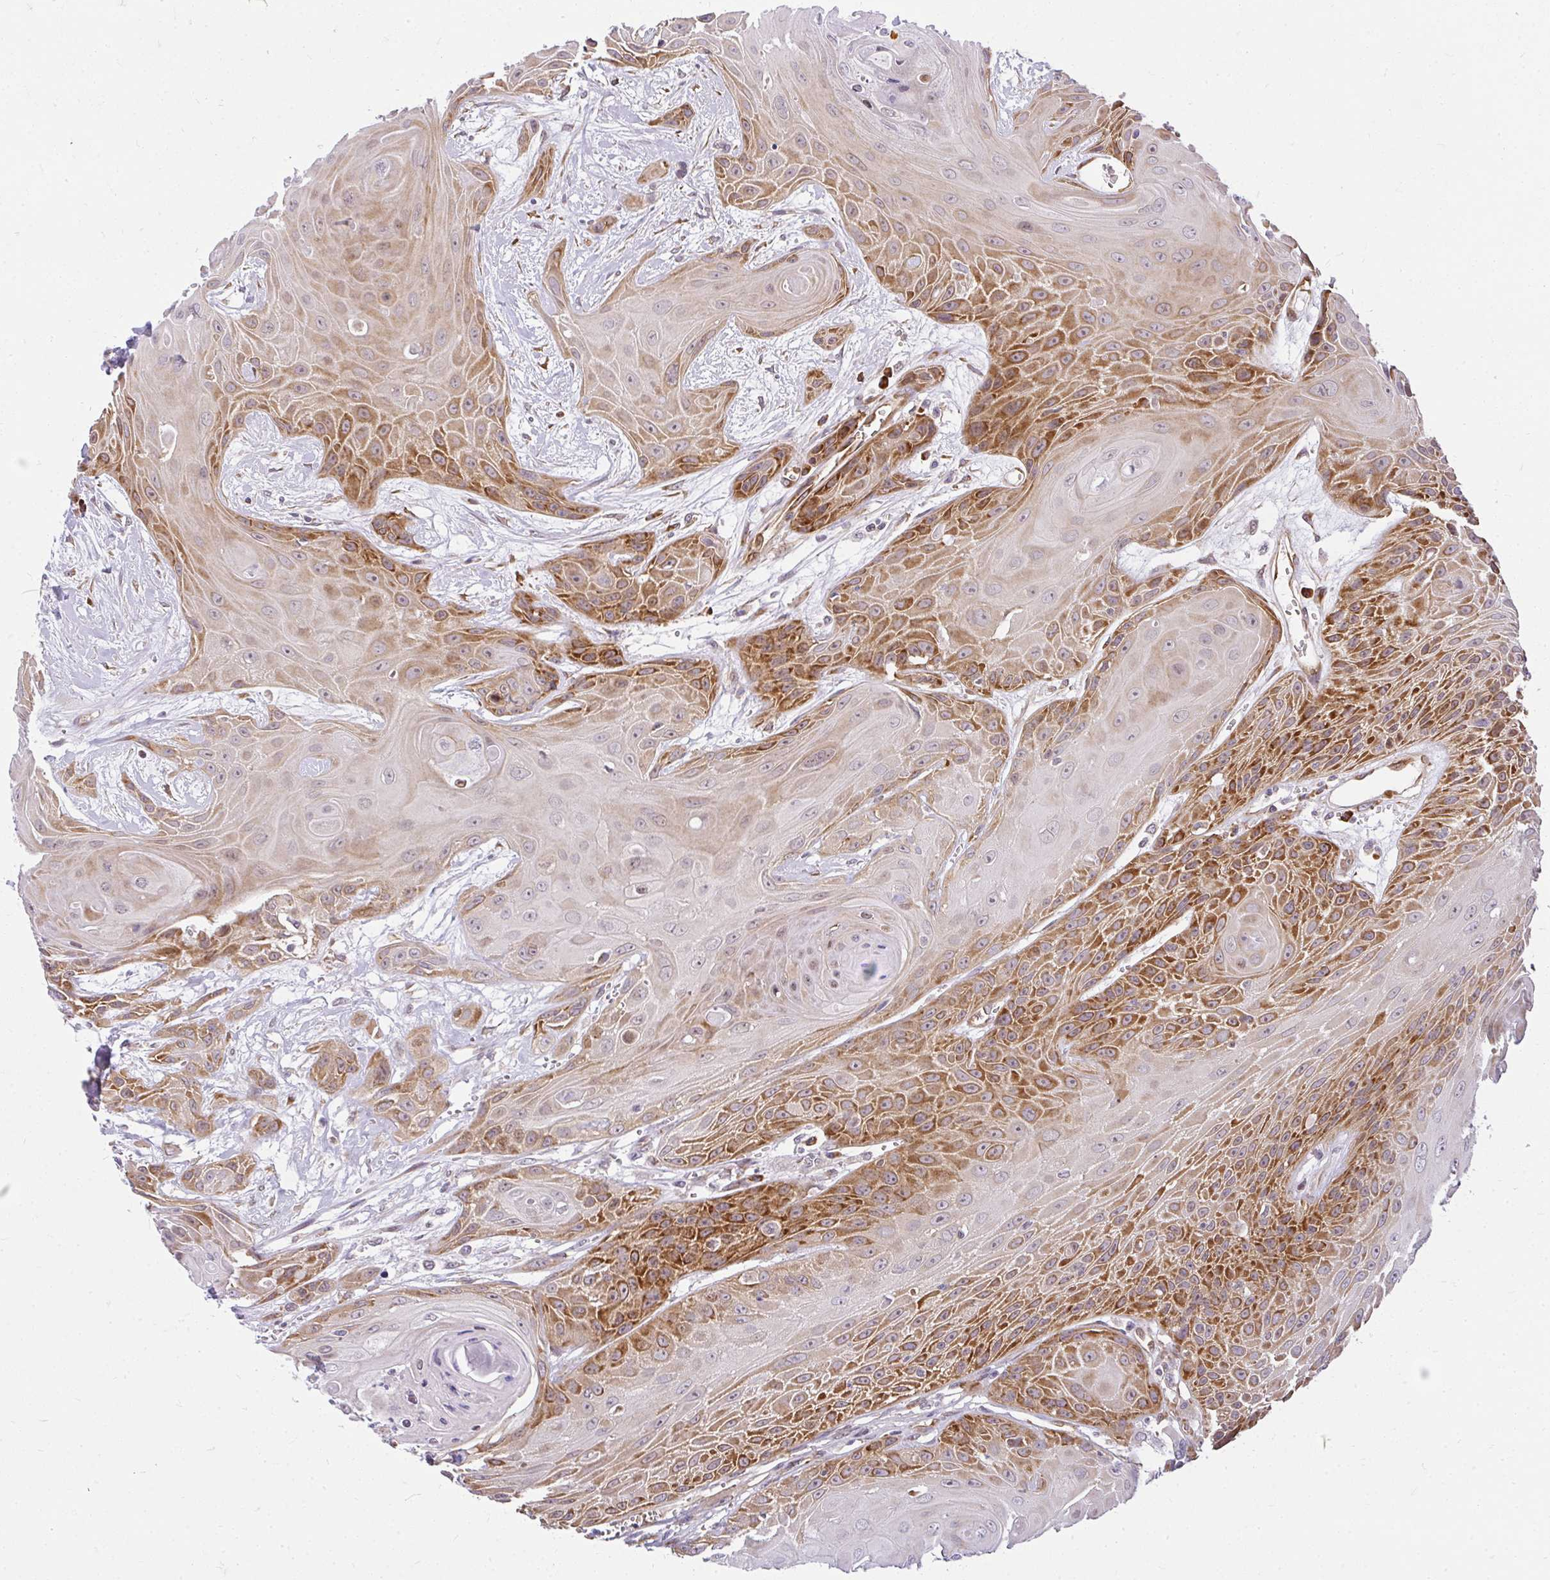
{"staining": {"intensity": "moderate", "quantity": "25%-75%", "location": "cytoplasmic/membranous"}, "tissue": "head and neck cancer", "cell_type": "Tumor cells", "image_type": "cancer", "snomed": [{"axis": "morphology", "description": "Squamous cell carcinoma, NOS"}, {"axis": "topography", "description": "Head-Neck"}], "caption": "Head and neck cancer (squamous cell carcinoma) stained with a brown dye displays moderate cytoplasmic/membranous positive positivity in approximately 25%-75% of tumor cells.", "gene": "RSKR", "patient": {"sex": "female", "age": 73}}